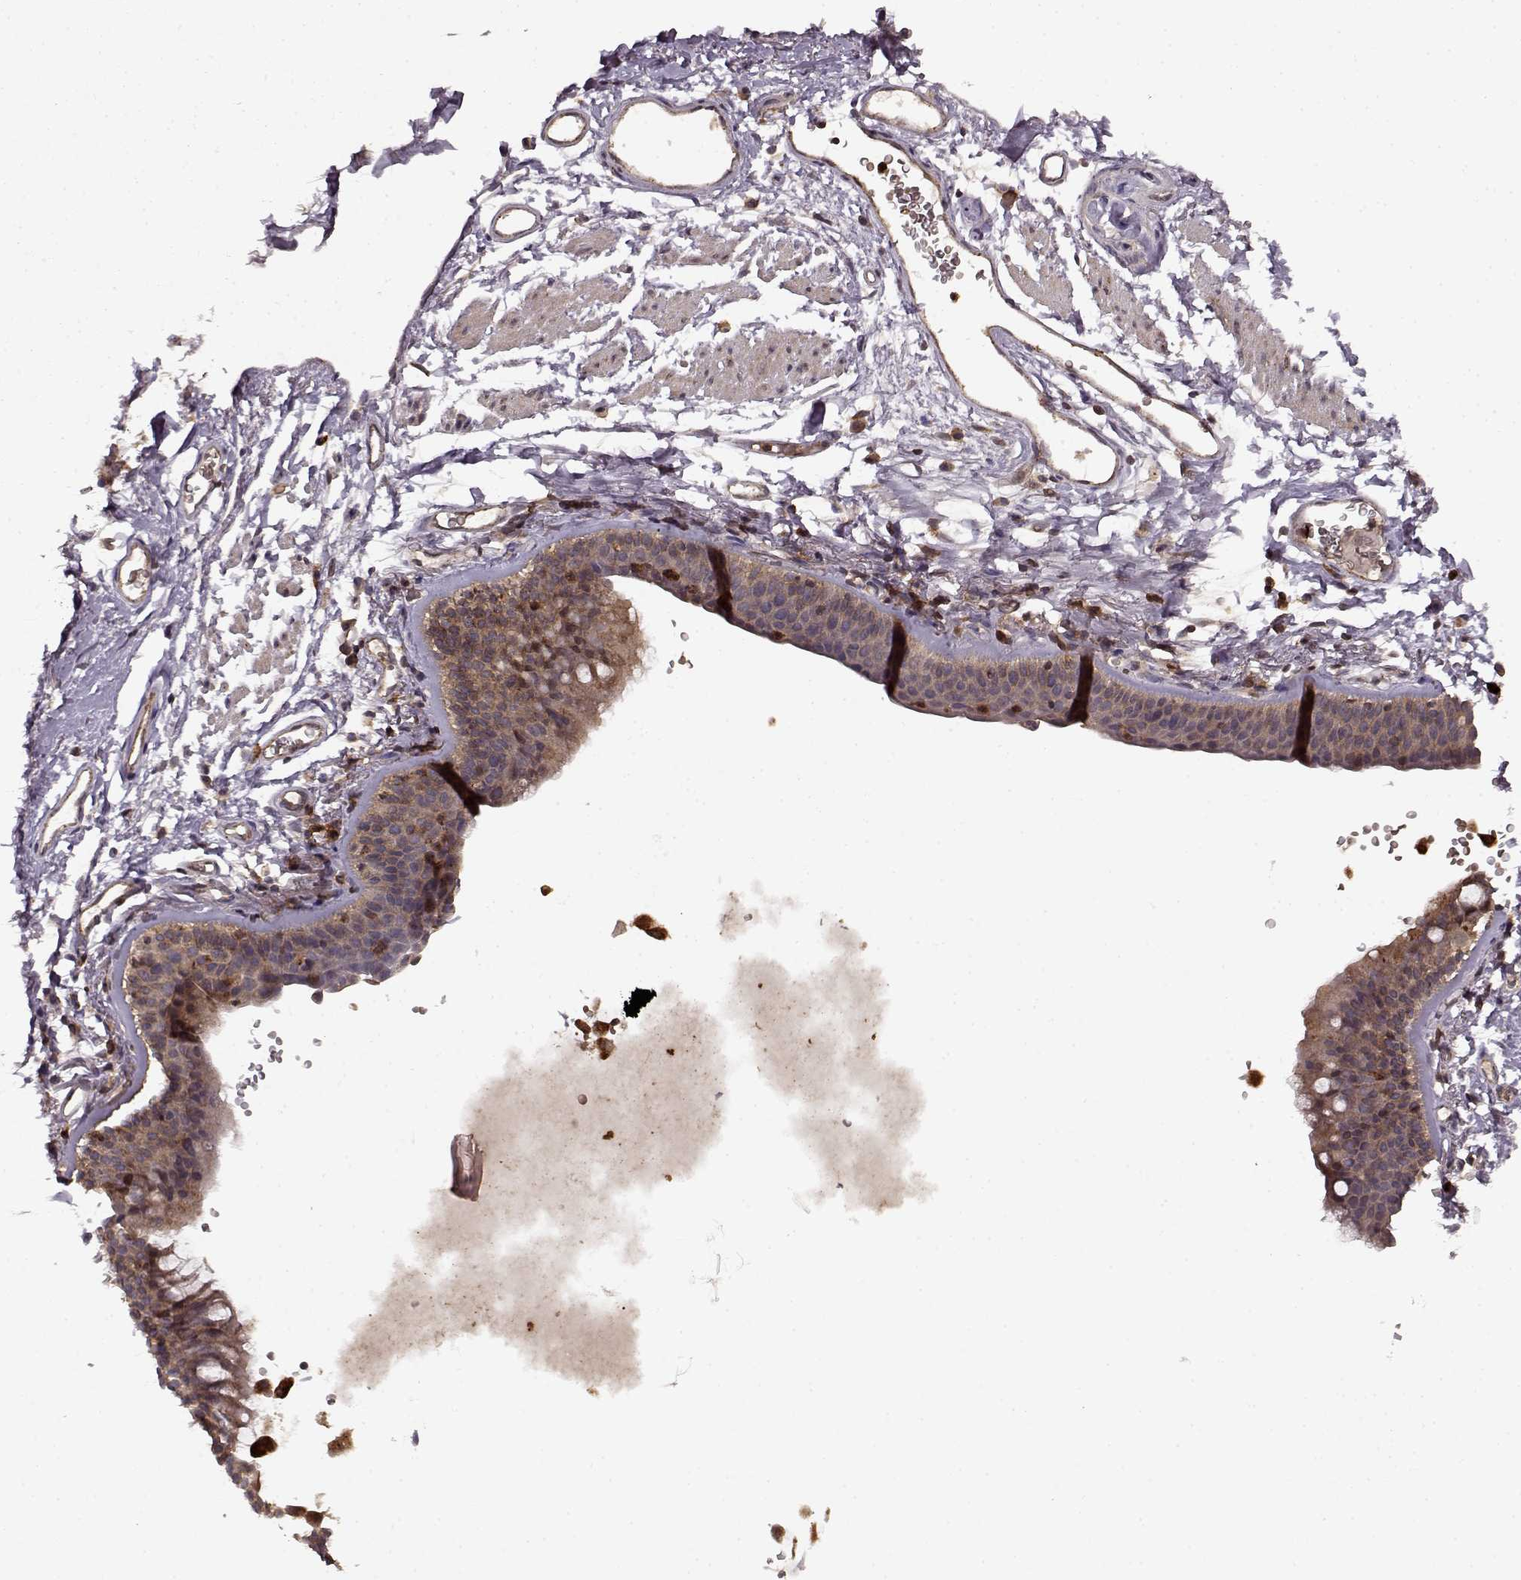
{"staining": {"intensity": "negative", "quantity": "none", "location": "none"}, "tissue": "soft tissue", "cell_type": "Fibroblasts", "image_type": "normal", "snomed": [{"axis": "morphology", "description": "Normal tissue, NOS"}, {"axis": "topography", "description": "Cartilage tissue"}, {"axis": "topography", "description": "Bronchus"}], "caption": "The immunohistochemistry histopathology image has no significant staining in fibroblasts of soft tissue.", "gene": "IFRD2", "patient": {"sex": "female", "age": 79}}